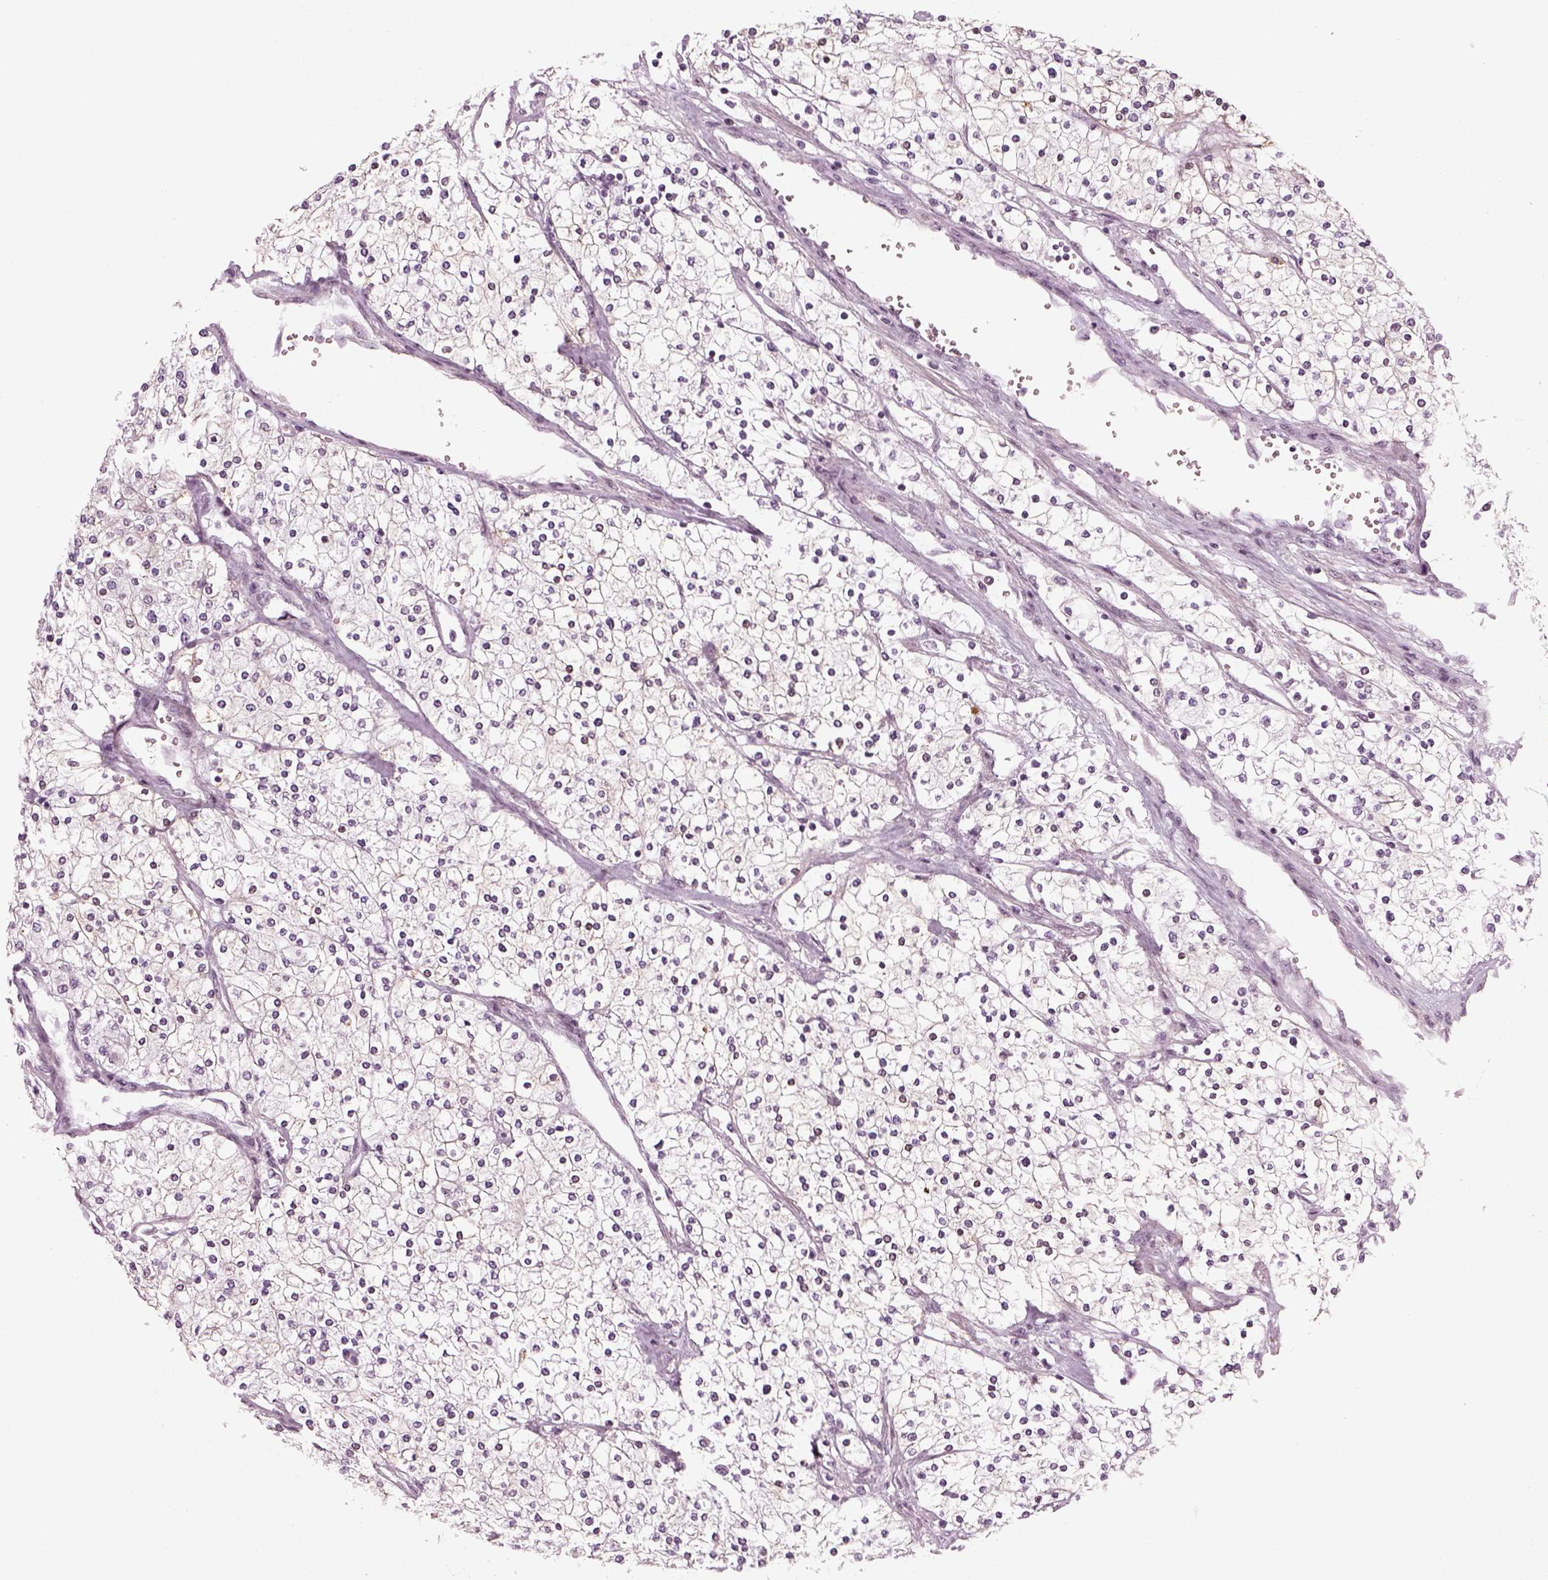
{"staining": {"intensity": "negative", "quantity": "none", "location": "none"}, "tissue": "renal cancer", "cell_type": "Tumor cells", "image_type": "cancer", "snomed": [{"axis": "morphology", "description": "Adenocarcinoma, NOS"}, {"axis": "topography", "description": "Kidney"}], "caption": "This is a photomicrograph of IHC staining of adenocarcinoma (renal), which shows no positivity in tumor cells.", "gene": "KCNG2", "patient": {"sex": "male", "age": 80}}